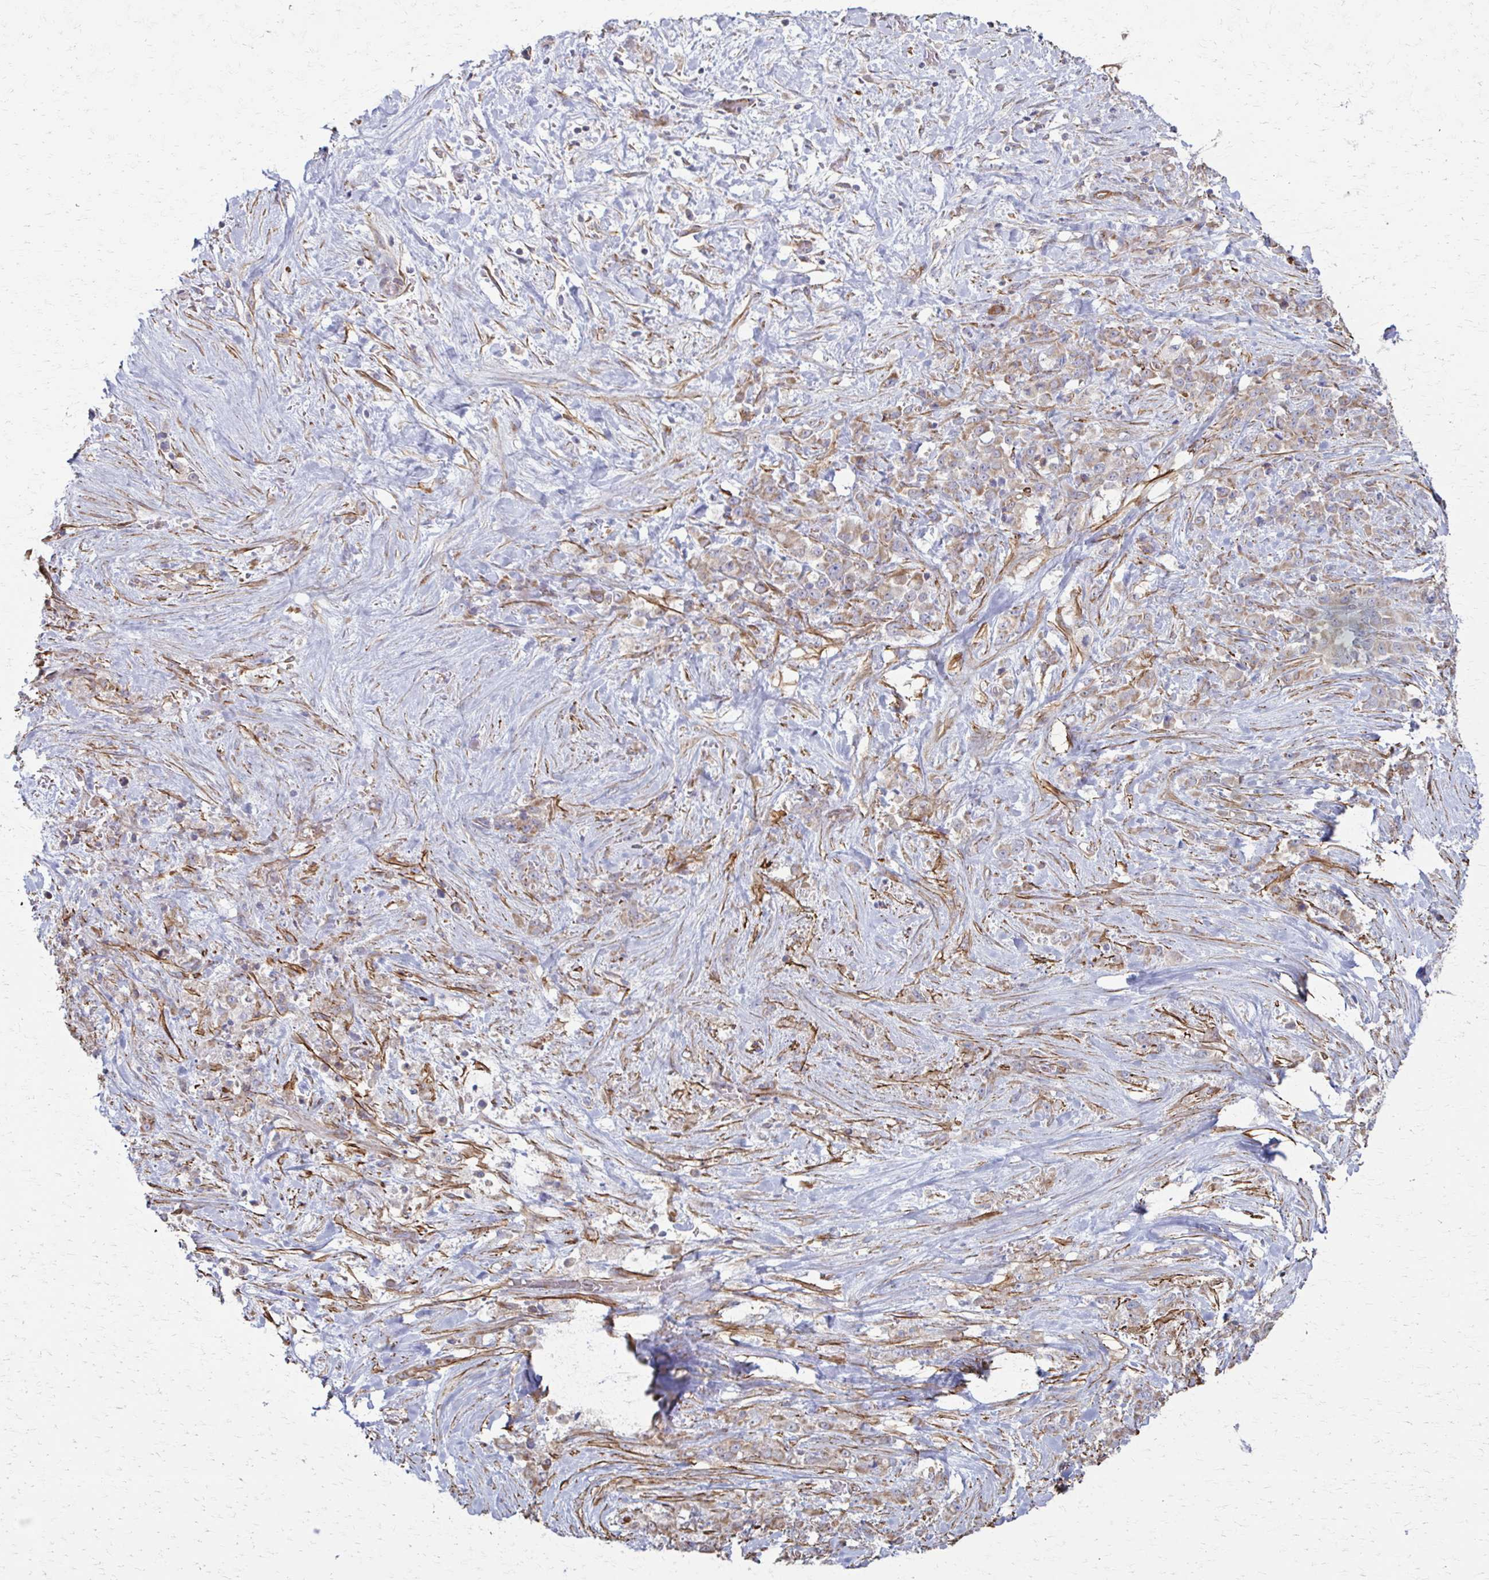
{"staining": {"intensity": "weak", "quantity": "<25%", "location": "cytoplasmic/membranous"}, "tissue": "stomach cancer", "cell_type": "Tumor cells", "image_type": "cancer", "snomed": [{"axis": "morphology", "description": "Adenocarcinoma, NOS"}, {"axis": "topography", "description": "Stomach"}], "caption": "The image shows no significant staining in tumor cells of stomach cancer.", "gene": "TIMMDC1", "patient": {"sex": "female", "age": 76}}